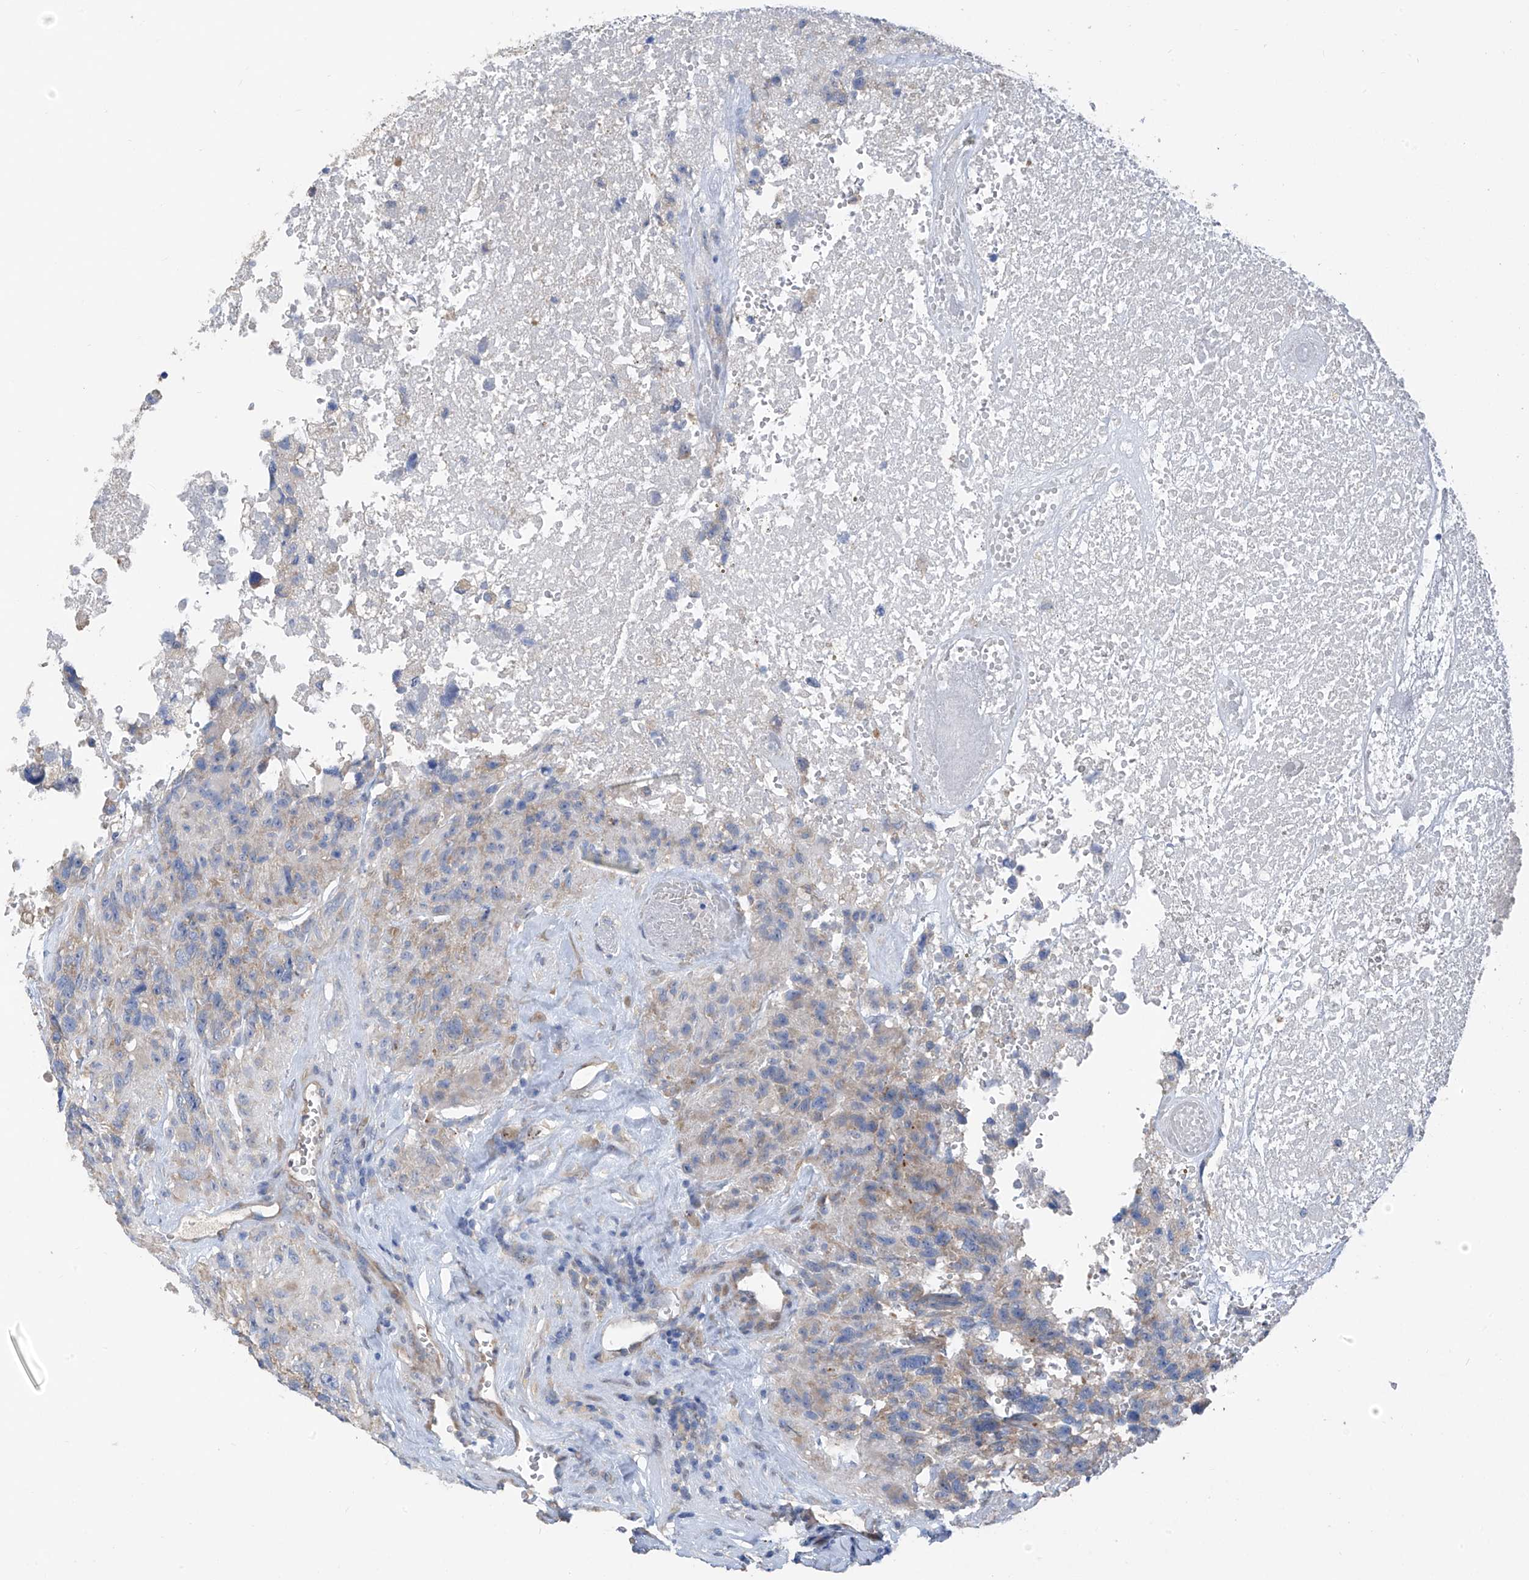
{"staining": {"intensity": "weak", "quantity": "25%-75%", "location": "cytoplasmic/membranous"}, "tissue": "glioma", "cell_type": "Tumor cells", "image_type": "cancer", "snomed": [{"axis": "morphology", "description": "Glioma, malignant, High grade"}, {"axis": "topography", "description": "Brain"}], "caption": "A micrograph of malignant glioma (high-grade) stained for a protein demonstrates weak cytoplasmic/membranous brown staining in tumor cells.", "gene": "RPL4", "patient": {"sex": "male", "age": 69}}